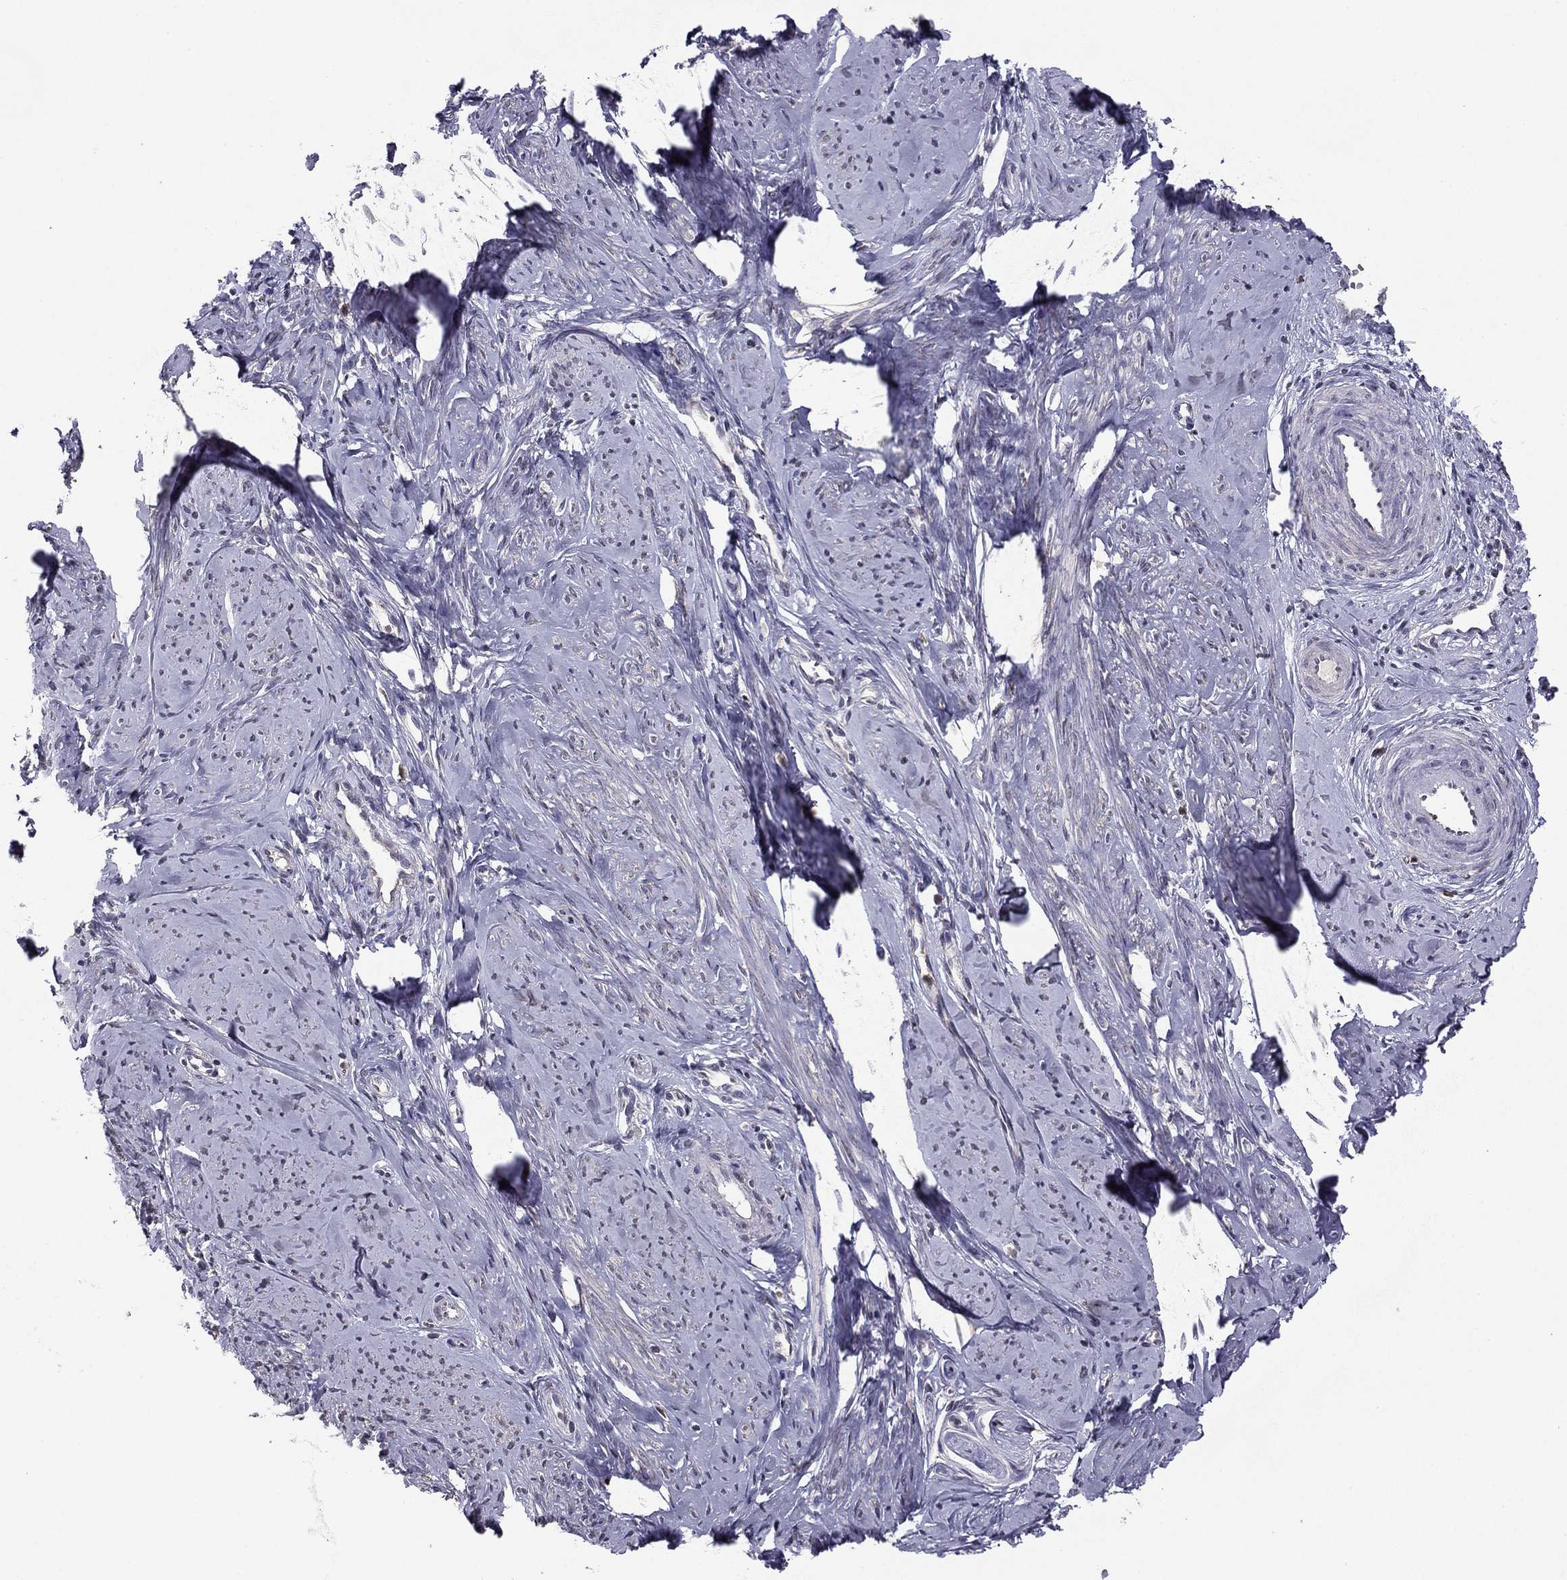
{"staining": {"intensity": "weak", "quantity": "<25%", "location": "cytoplasmic/membranous"}, "tissue": "smooth muscle", "cell_type": "Smooth muscle cells", "image_type": "normal", "snomed": [{"axis": "morphology", "description": "Normal tissue, NOS"}, {"axis": "topography", "description": "Smooth muscle"}], "caption": "This image is of benign smooth muscle stained with immunohistochemistry (IHC) to label a protein in brown with the nuclei are counter-stained blue. There is no expression in smooth muscle cells.", "gene": "HCN1", "patient": {"sex": "female", "age": 48}}